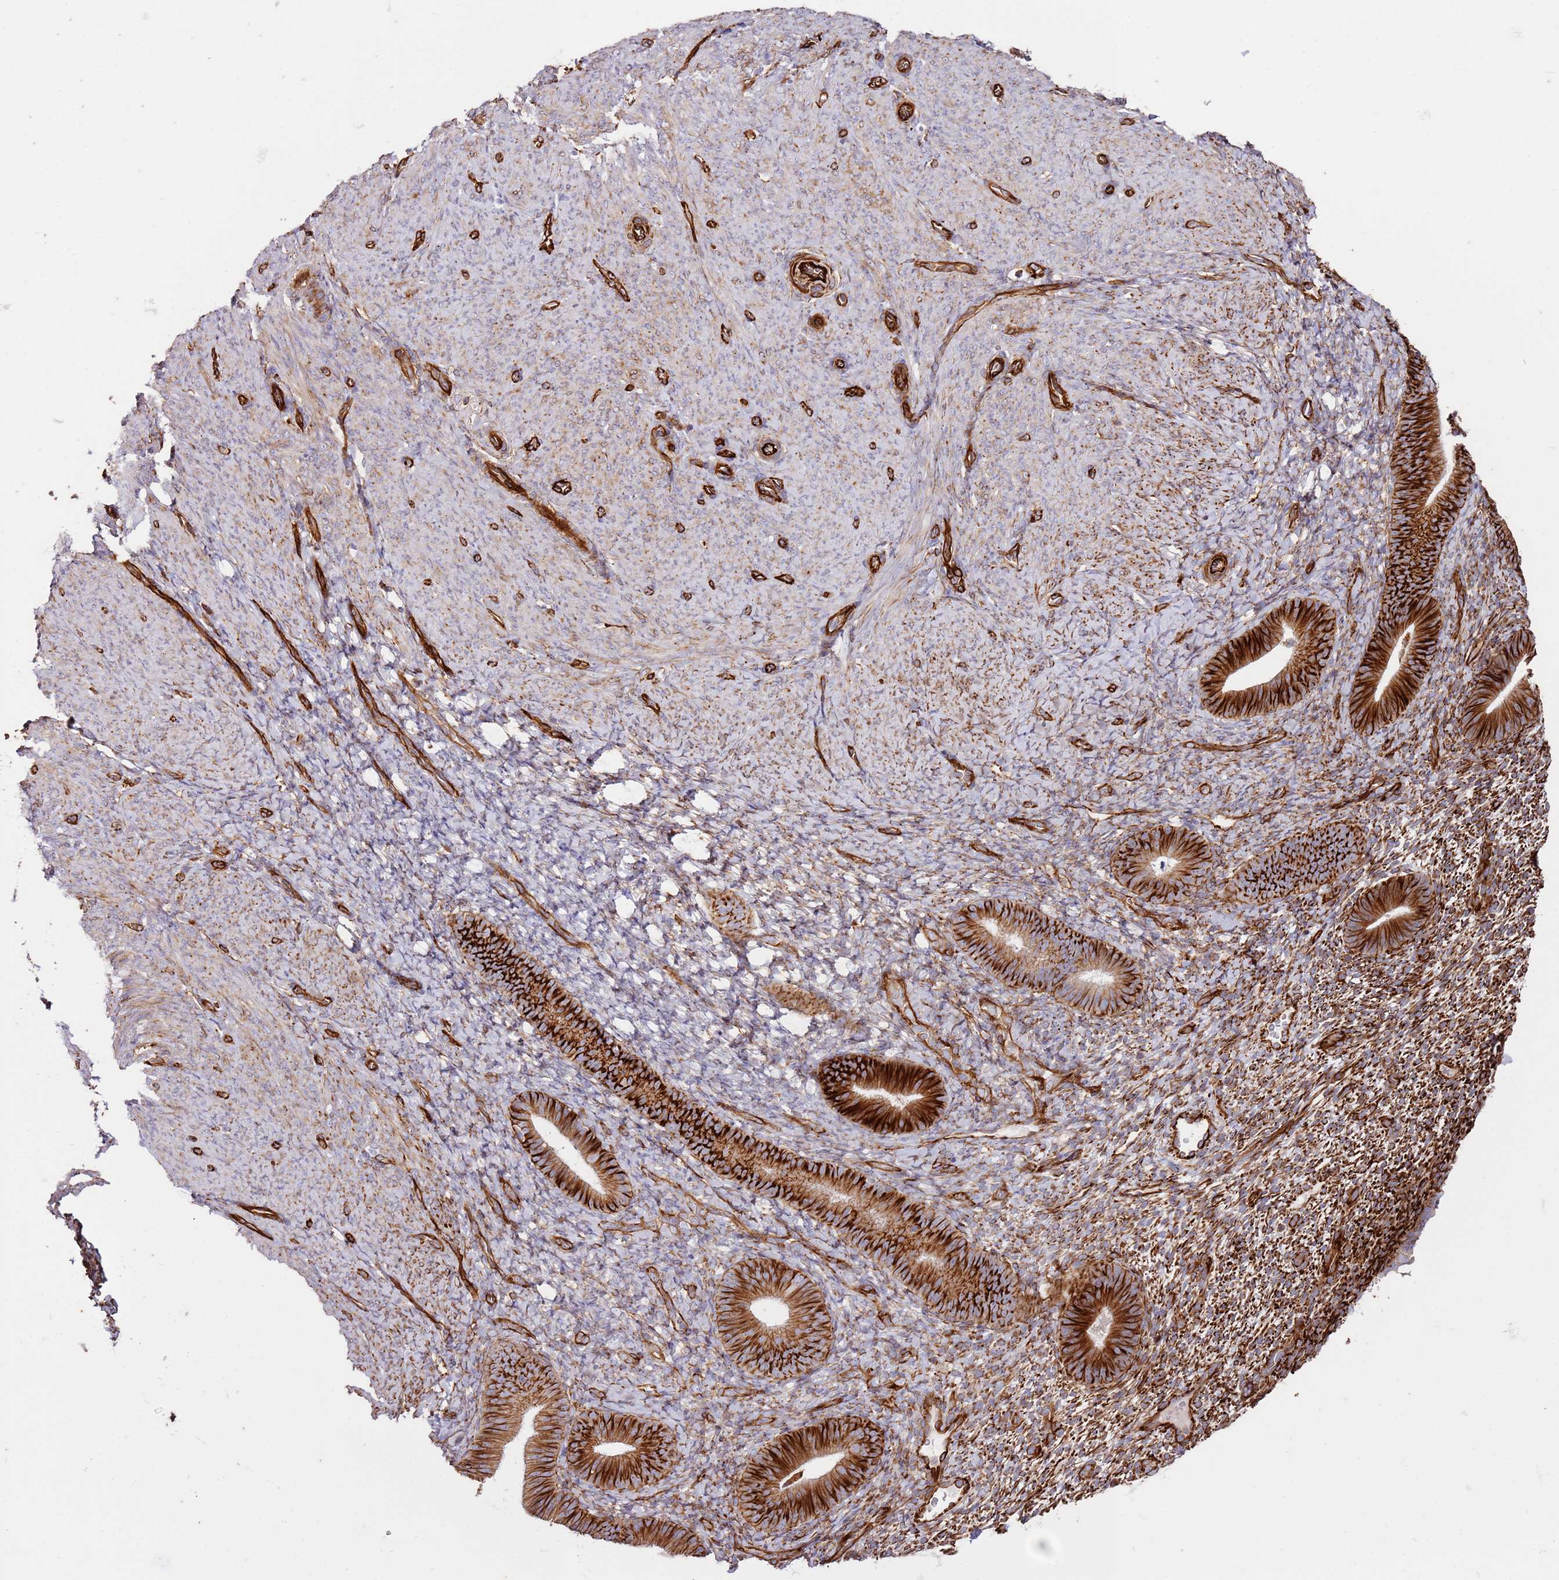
{"staining": {"intensity": "moderate", "quantity": "25%-75%", "location": "cytoplasmic/membranous"}, "tissue": "endometrium", "cell_type": "Cells in endometrial stroma", "image_type": "normal", "snomed": [{"axis": "morphology", "description": "Normal tissue, NOS"}, {"axis": "topography", "description": "Endometrium"}], "caption": "Brown immunohistochemical staining in unremarkable human endometrium shows moderate cytoplasmic/membranous expression in about 25%-75% of cells in endometrial stroma.", "gene": "MRGPRE", "patient": {"sex": "female", "age": 65}}